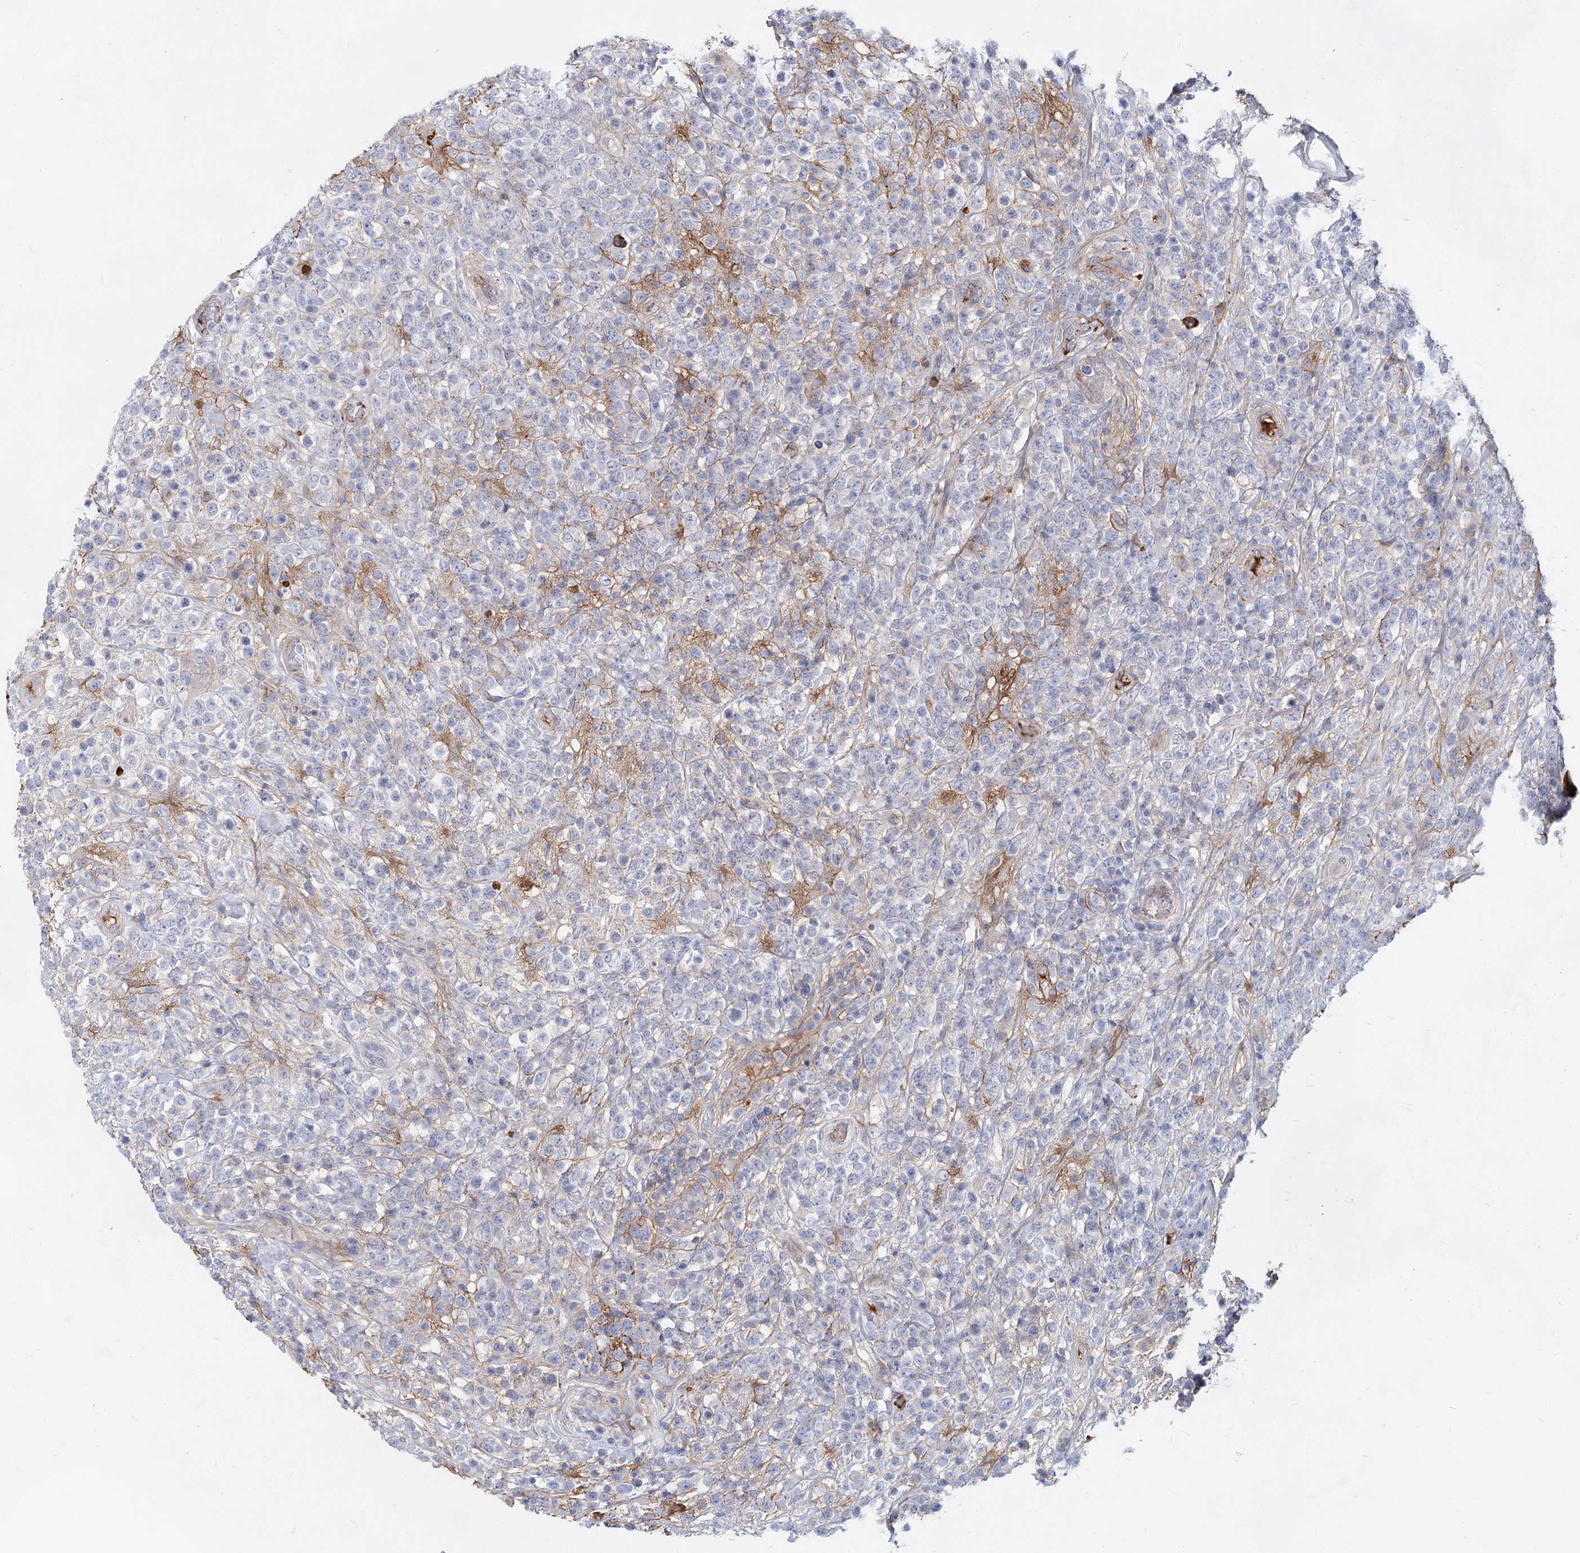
{"staining": {"intensity": "negative", "quantity": "none", "location": "none"}, "tissue": "lymphoma", "cell_type": "Tumor cells", "image_type": "cancer", "snomed": [{"axis": "morphology", "description": "Malignant lymphoma, non-Hodgkin's type, High grade"}, {"axis": "topography", "description": "Colon"}], "caption": "This is a photomicrograph of immunohistochemistry staining of lymphoma, which shows no staining in tumor cells.", "gene": "TASOR2", "patient": {"sex": "female", "age": 53}}